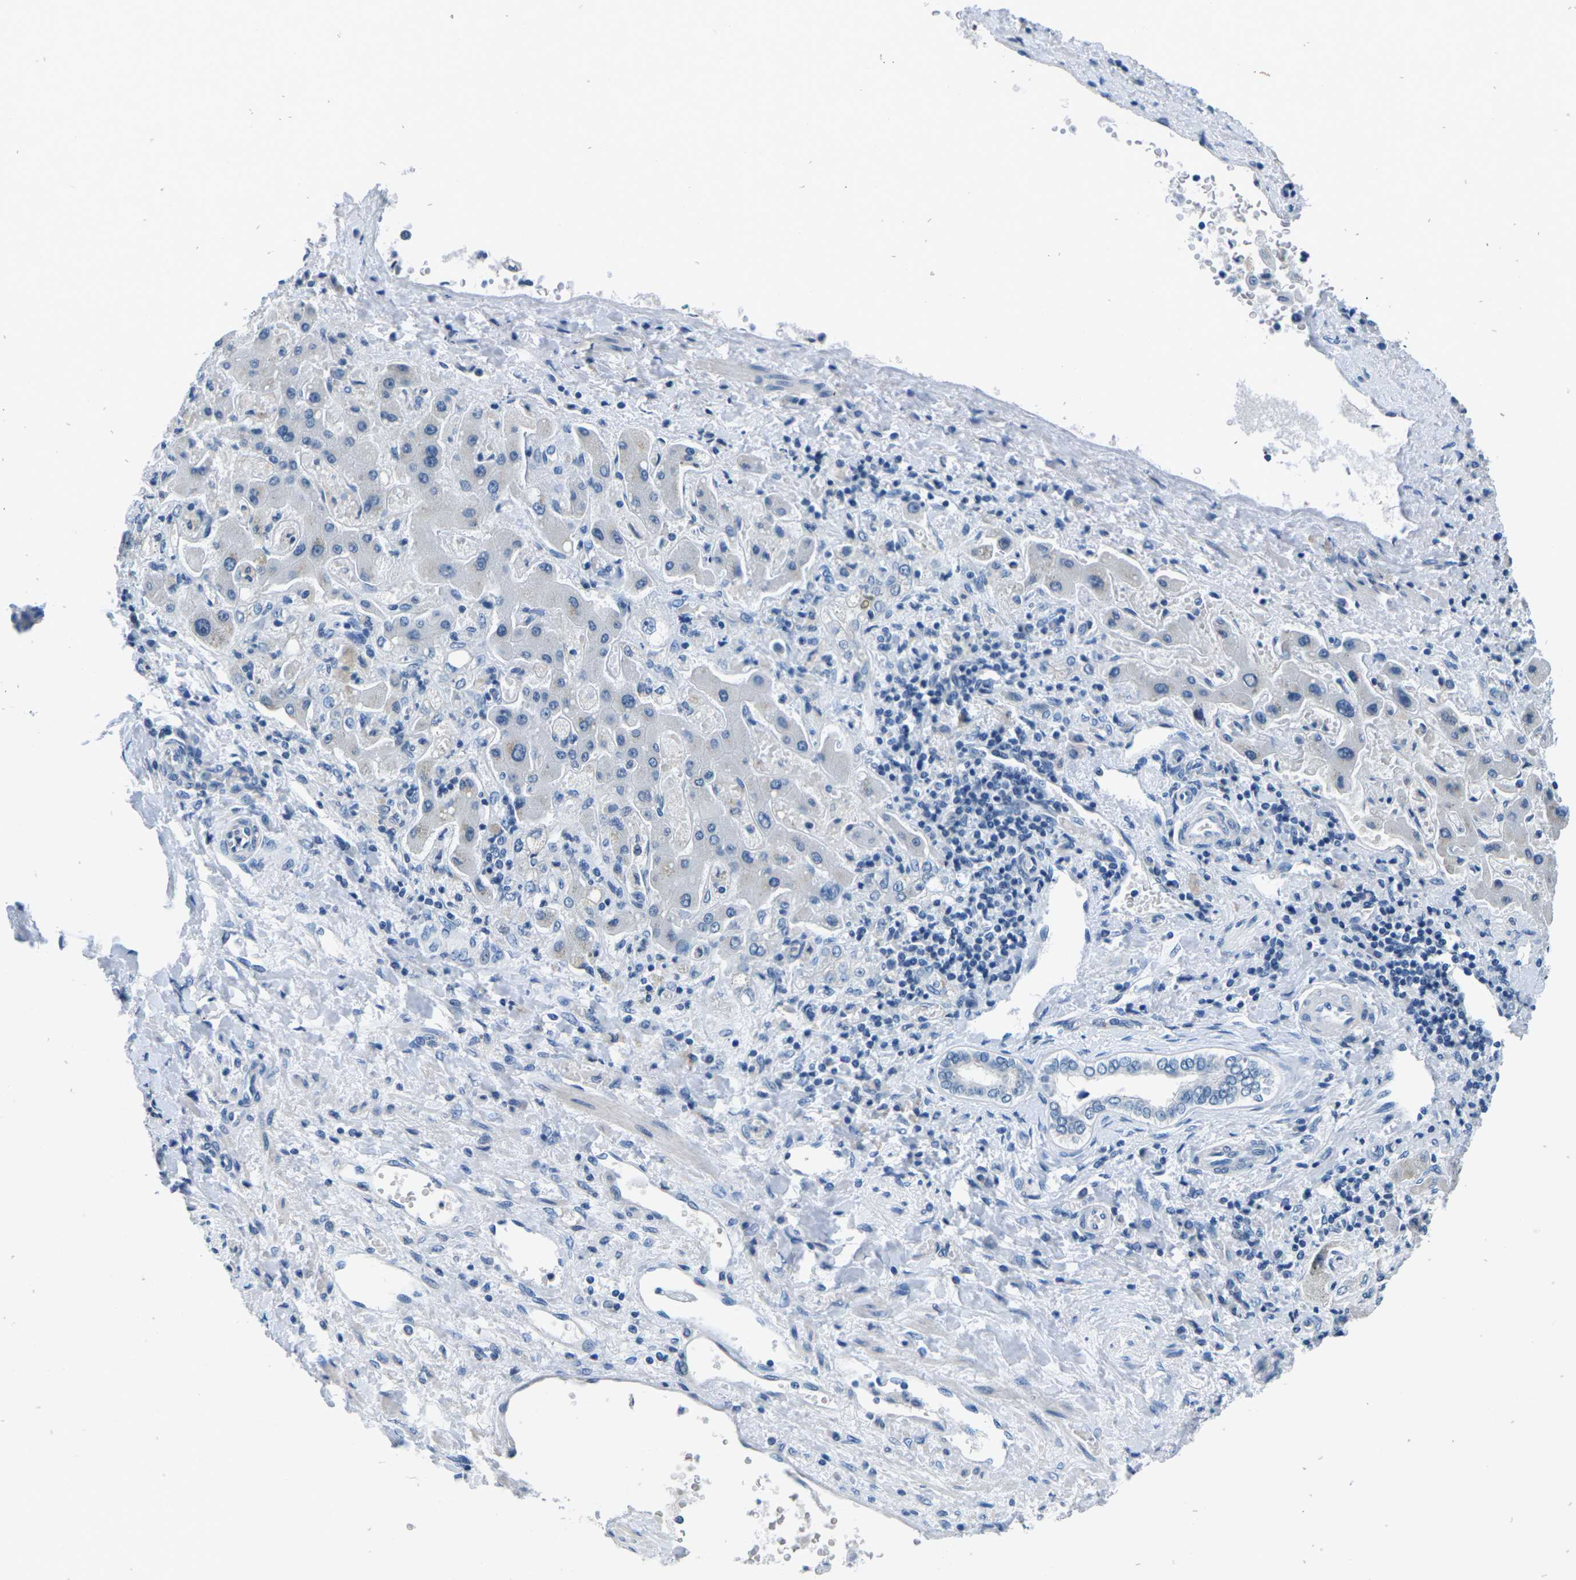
{"staining": {"intensity": "negative", "quantity": "none", "location": "none"}, "tissue": "liver cancer", "cell_type": "Tumor cells", "image_type": "cancer", "snomed": [{"axis": "morphology", "description": "Cholangiocarcinoma"}, {"axis": "topography", "description": "Liver"}], "caption": "Immunohistochemical staining of cholangiocarcinoma (liver) demonstrates no significant expression in tumor cells.", "gene": "UMOD", "patient": {"sex": "male", "age": 50}}